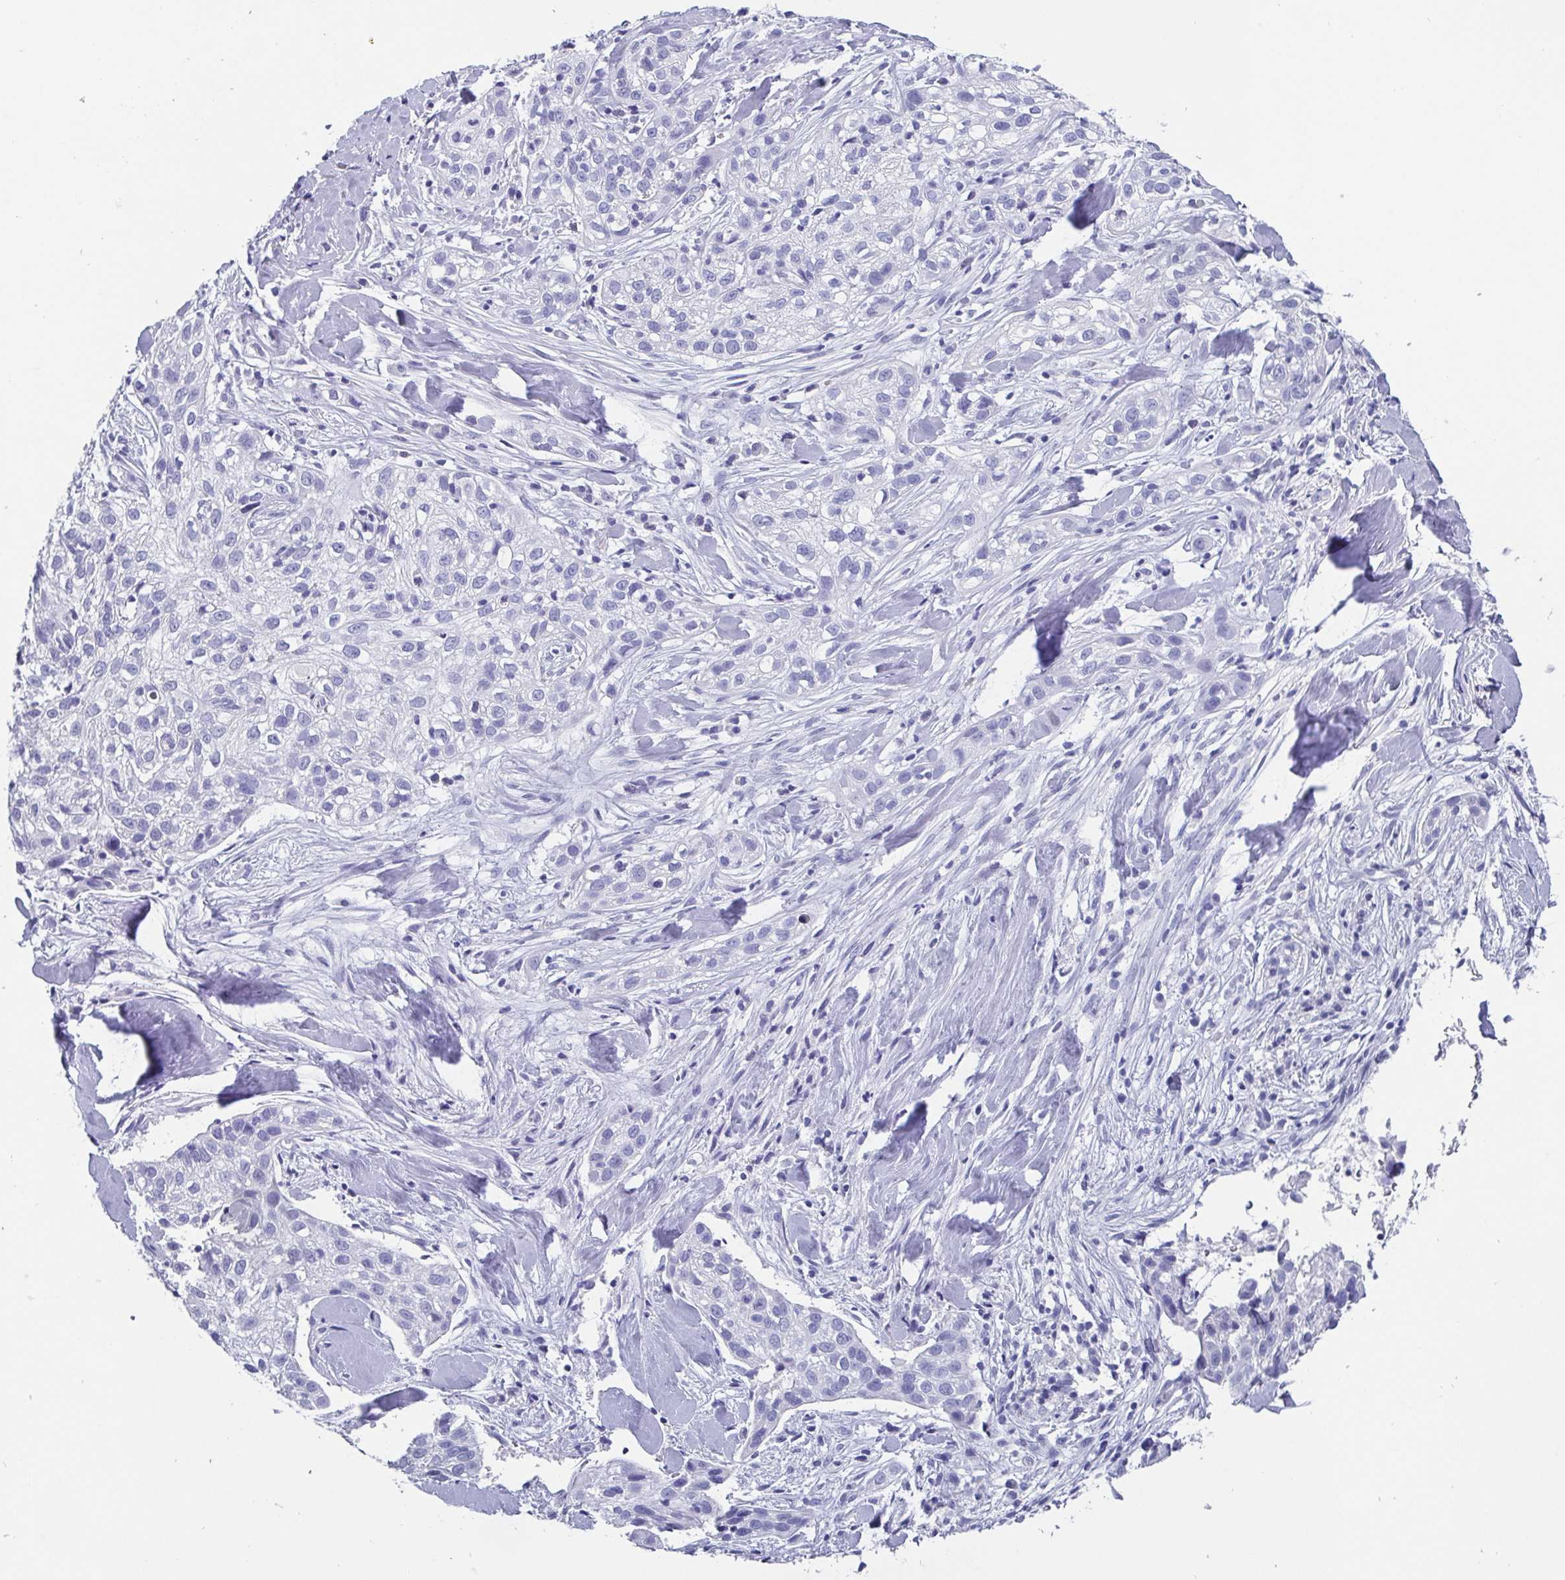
{"staining": {"intensity": "negative", "quantity": "none", "location": "none"}, "tissue": "skin cancer", "cell_type": "Tumor cells", "image_type": "cancer", "snomed": [{"axis": "morphology", "description": "Squamous cell carcinoma, NOS"}, {"axis": "topography", "description": "Skin"}], "caption": "Squamous cell carcinoma (skin) was stained to show a protein in brown. There is no significant staining in tumor cells. The staining is performed using DAB (3,3'-diaminobenzidine) brown chromogen with nuclei counter-stained in using hematoxylin.", "gene": "SCGN", "patient": {"sex": "male", "age": 82}}